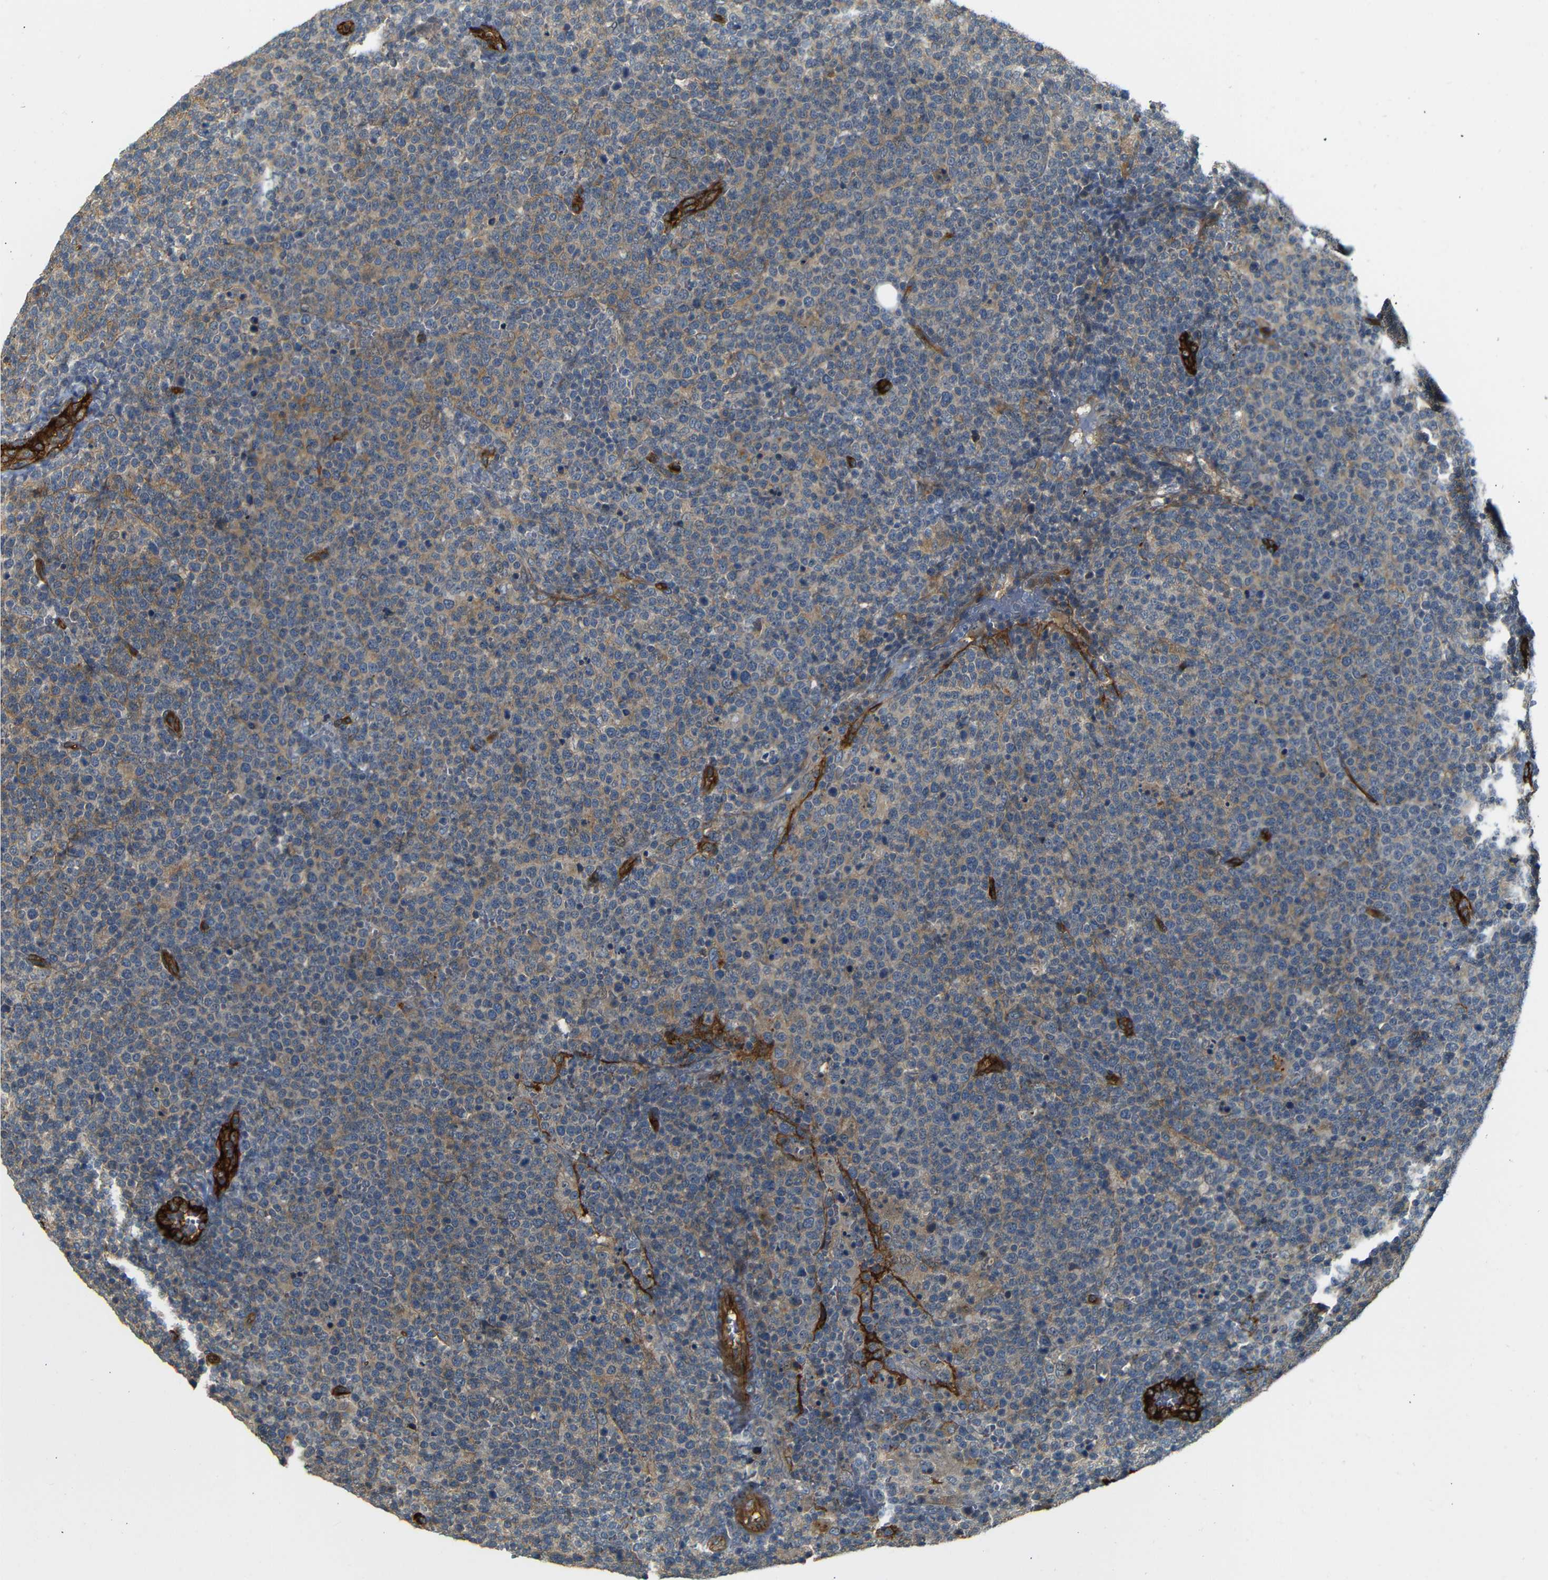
{"staining": {"intensity": "weak", "quantity": "<25%", "location": "cytoplasmic/membranous"}, "tissue": "lymphoma", "cell_type": "Tumor cells", "image_type": "cancer", "snomed": [{"axis": "morphology", "description": "Malignant lymphoma, non-Hodgkin's type, High grade"}, {"axis": "topography", "description": "Lymph node"}], "caption": "Immunohistochemistry (IHC) histopathology image of neoplastic tissue: high-grade malignant lymphoma, non-Hodgkin's type stained with DAB (3,3'-diaminobenzidine) demonstrates no significant protein staining in tumor cells.", "gene": "RELL1", "patient": {"sex": "male", "age": 61}}